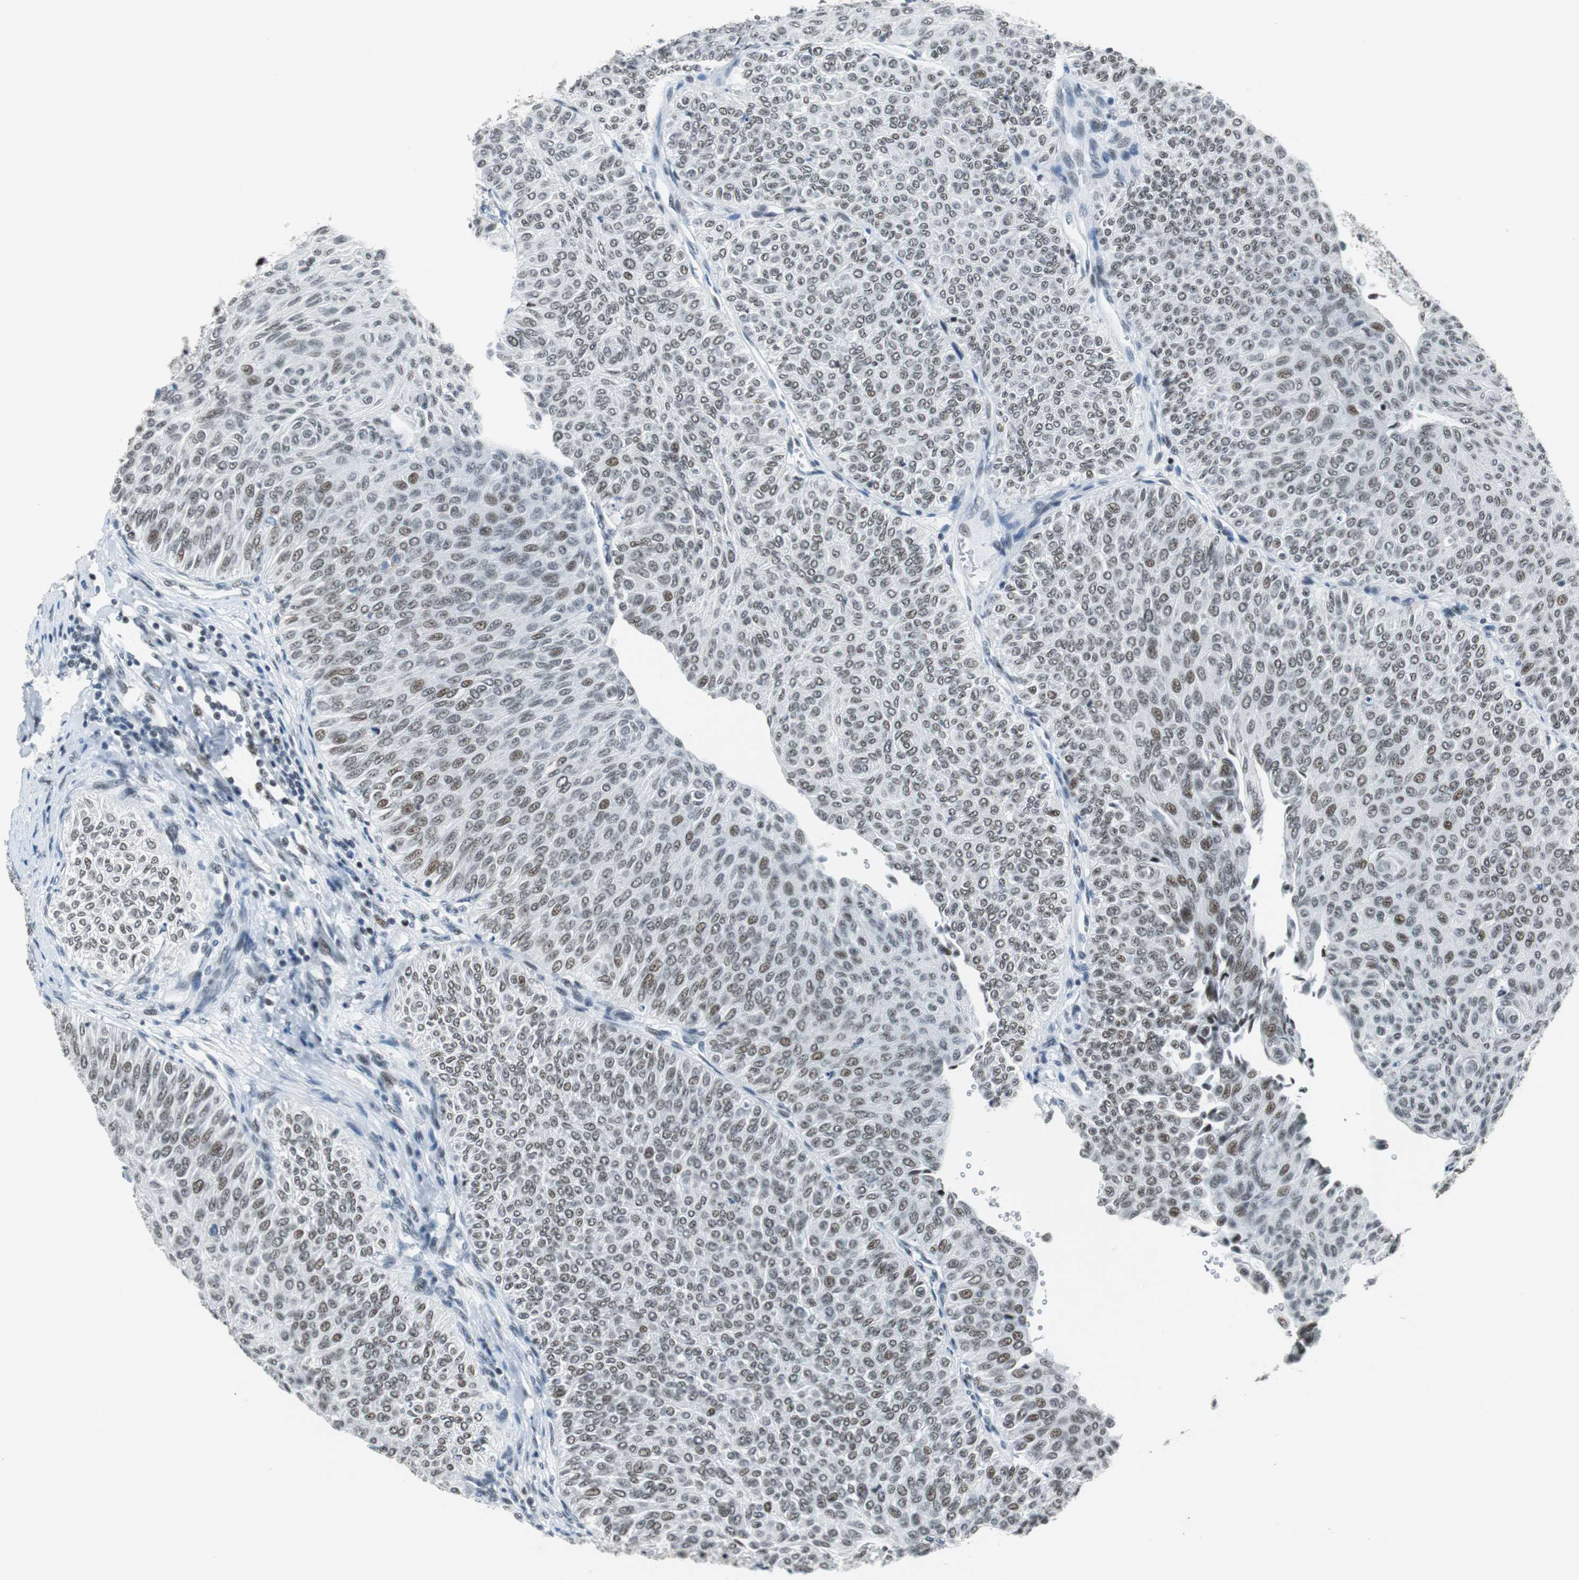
{"staining": {"intensity": "weak", "quantity": "<25%", "location": "nuclear"}, "tissue": "urothelial cancer", "cell_type": "Tumor cells", "image_type": "cancer", "snomed": [{"axis": "morphology", "description": "Urothelial carcinoma, Low grade"}, {"axis": "topography", "description": "Urinary bladder"}], "caption": "The immunohistochemistry (IHC) histopathology image has no significant staining in tumor cells of urothelial carcinoma (low-grade) tissue.", "gene": "HDAC3", "patient": {"sex": "male", "age": 78}}